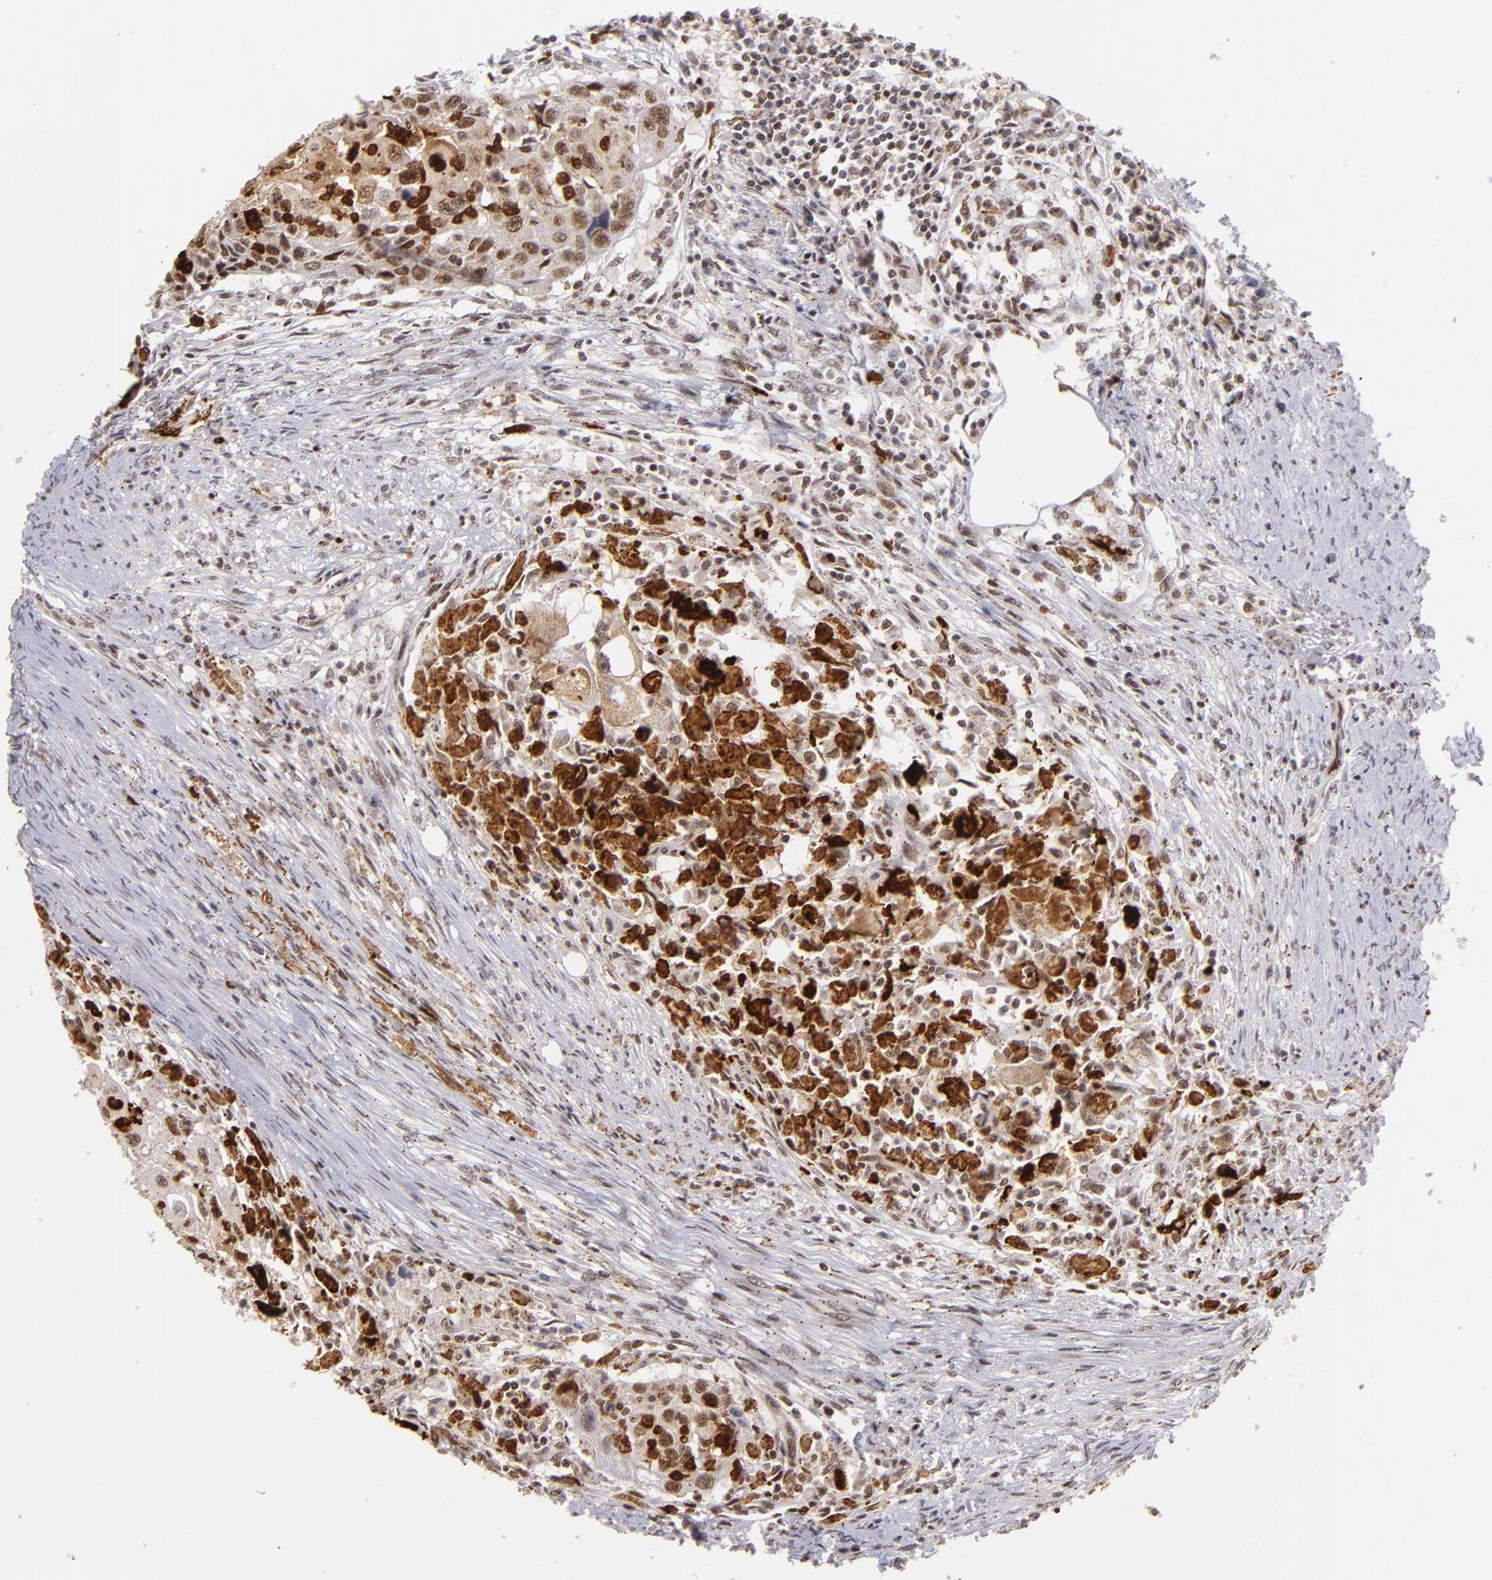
{"staining": {"intensity": "moderate", "quantity": "25%-75%", "location": "cytoplasmic/membranous,nuclear"}, "tissue": "head and neck cancer", "cell_type": "Tumor cells", "image_type": "cancer", "snomed": [{"axis": "morphology", "description": "Squamous cell carcinoma, NOS"}, {"axis": "topography", "description": "Head-Neck"}], "caption": "DAB immunohistochemical staining of human head and neck squamous cell carcinoma reveals moderate cytoplasmic/membranous and nuclear protein staining in approximately 25%-75% of tumor cells.", "gene": "RXRG", "patient": {"sex": "male", "age": 64}}